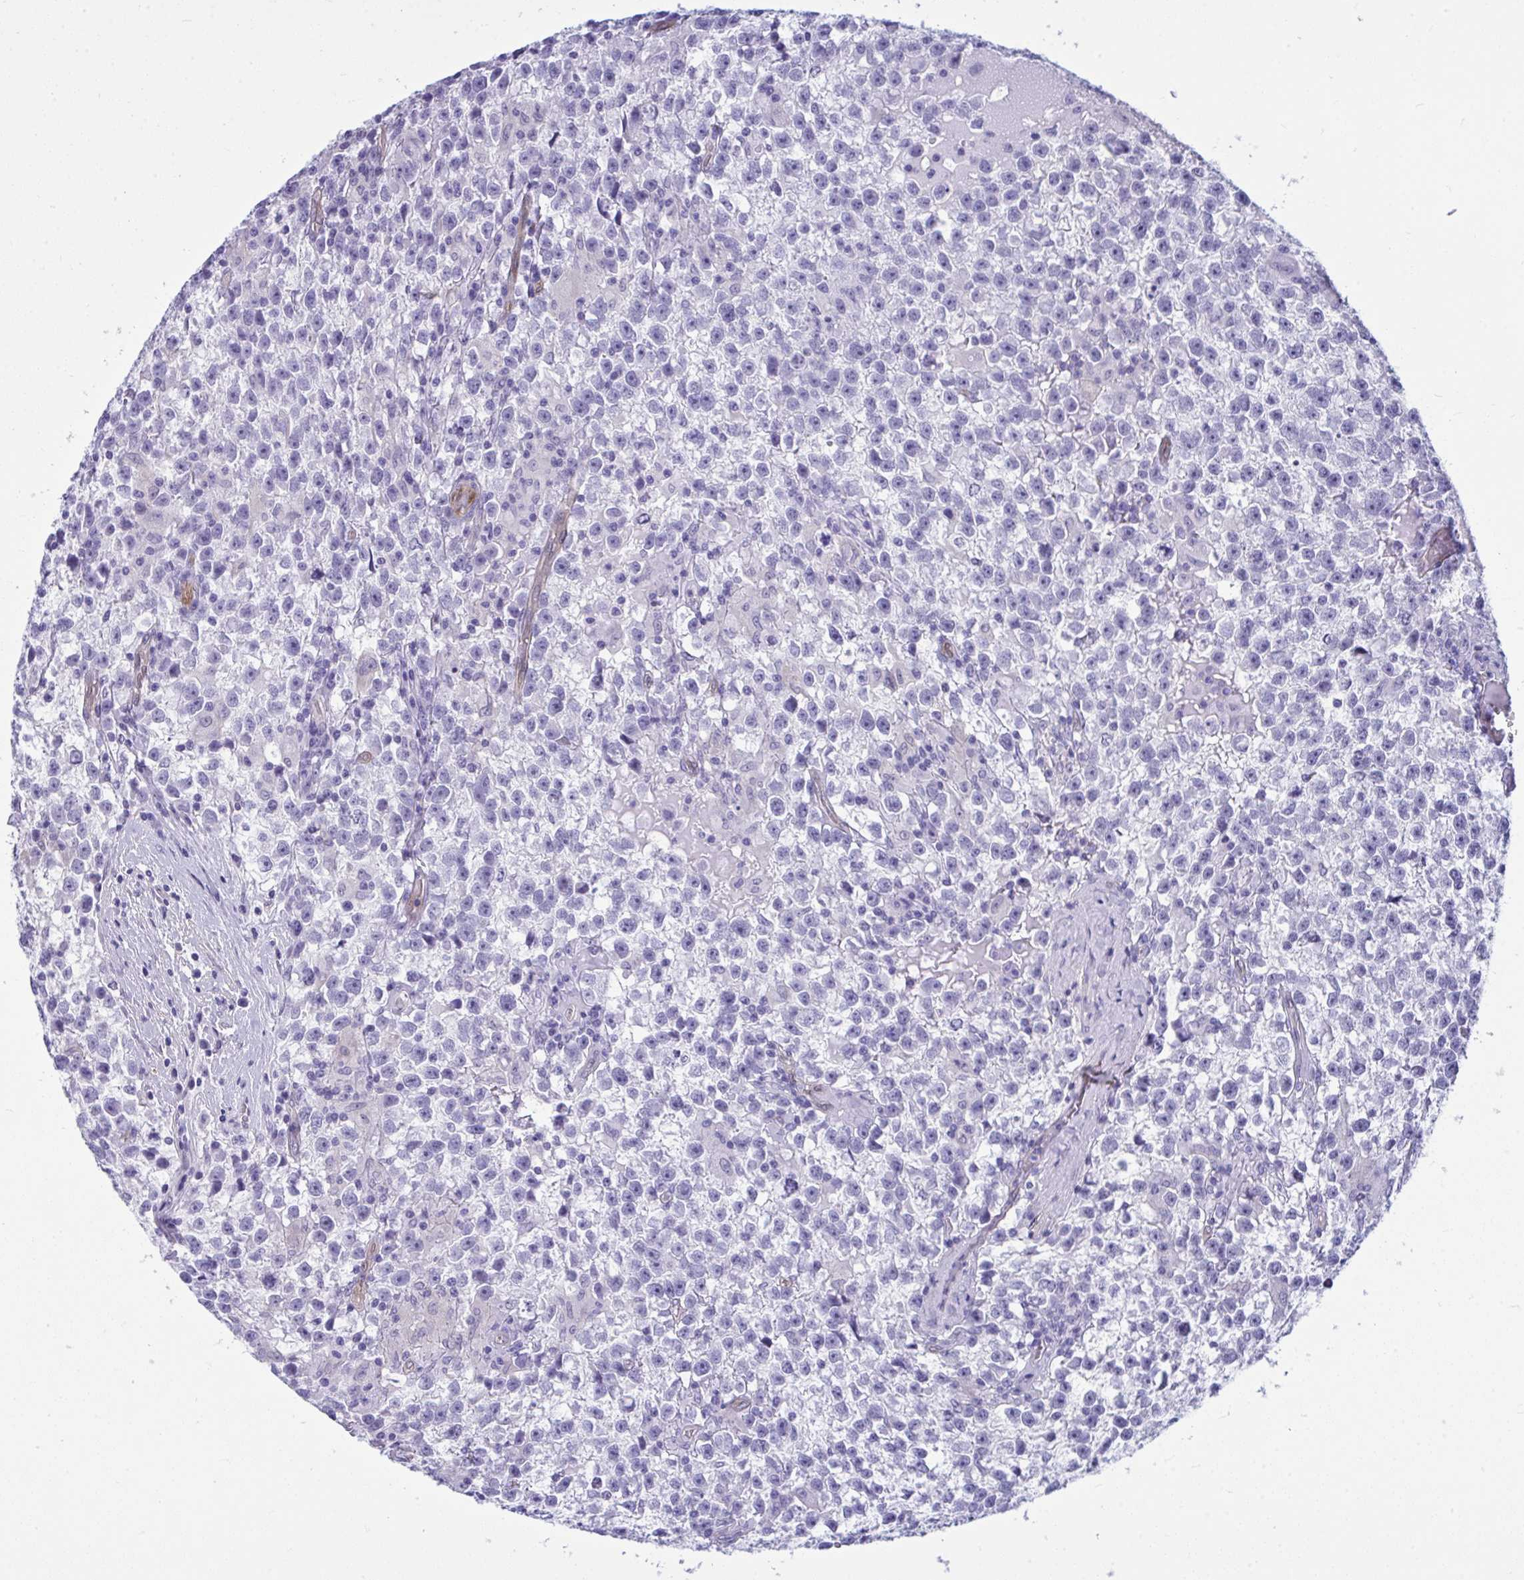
{"staining": {"intensity": "negative", "quantity": "none", "location": "none"}, "tissue": "testis cancer", "cell_type": "Tumor cells", "image_type": "cancer", "snomed": [{"axis": "morphology", "description": "Seminoma, NOS"}, {"axis": "topography", "description": "Testis"}], "caption": "Immunohistochemistry image of seminoma (testis) stained for a protein (brown), which exhibits no positivity in tumor cells. (DAB IHC visualized using brightfield microscopy, high magnification).", "gene": "LIMS2", "patient": {"sex": "male", "age": 31}}